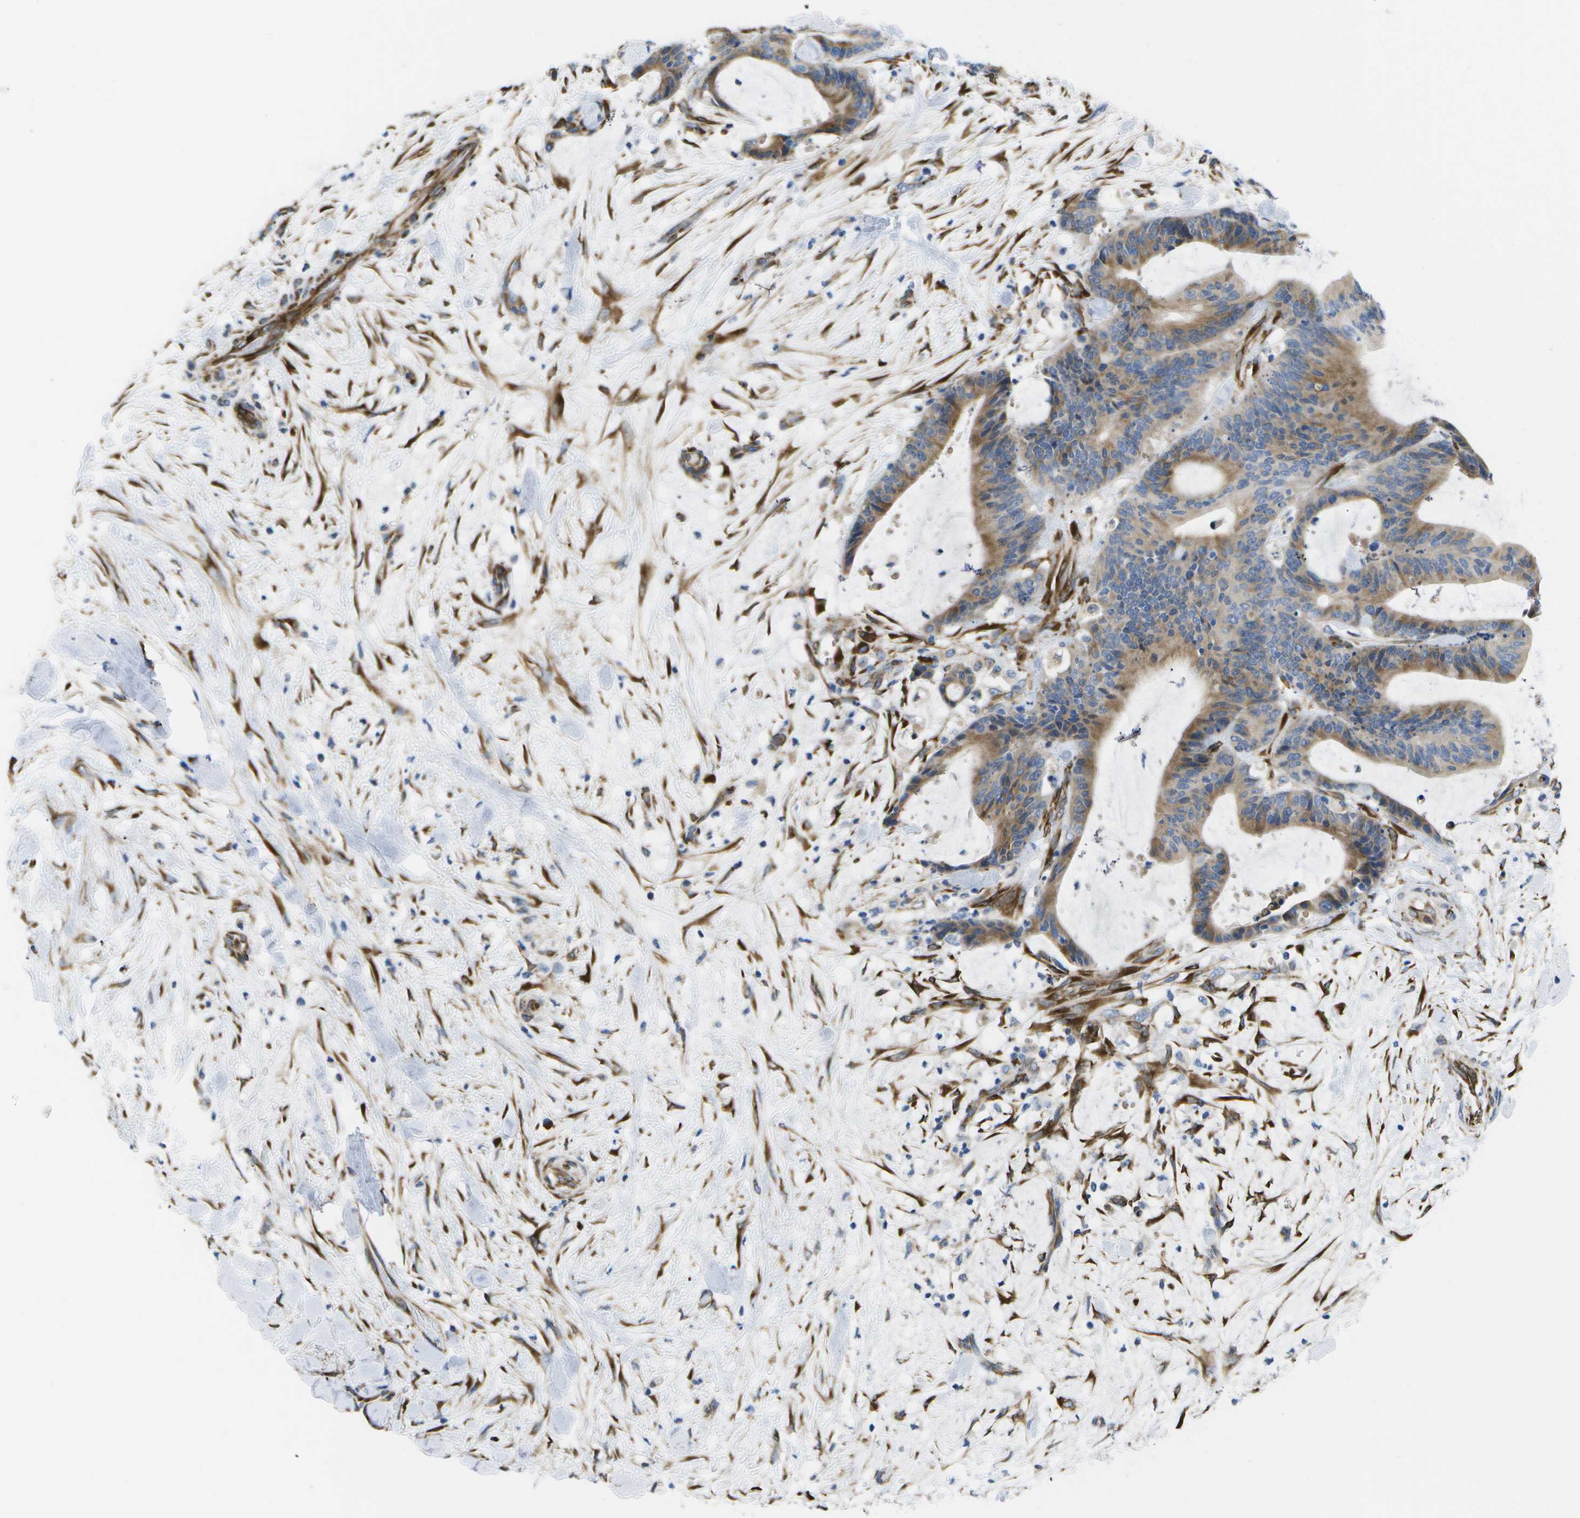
{"staining": {"intensity": "moderate", "quantity": ">75%", "location": "cytoplasmic/membranous"}, "tissue": "liver cancer", "cell_type": "Tumor cells", "image_type": "cancer", "snomed": [{"axis": "morphology", "description": "Cholangiocarcinoma"}, {"axis": "topography", "description": "Liver"}], "caption": "High-magnification brightfield microscopy of liver cancer stained with DAB (3,3'-diaminobenzidine) (brown) and counterstained with hematoxylin (blue). tumor cells exhibit moderate cytoplasmic/membranous staining is present in approximately>75% of cells.", "gene": "ZDHHC17", "patient": {"sex": "female", "age": 73}}